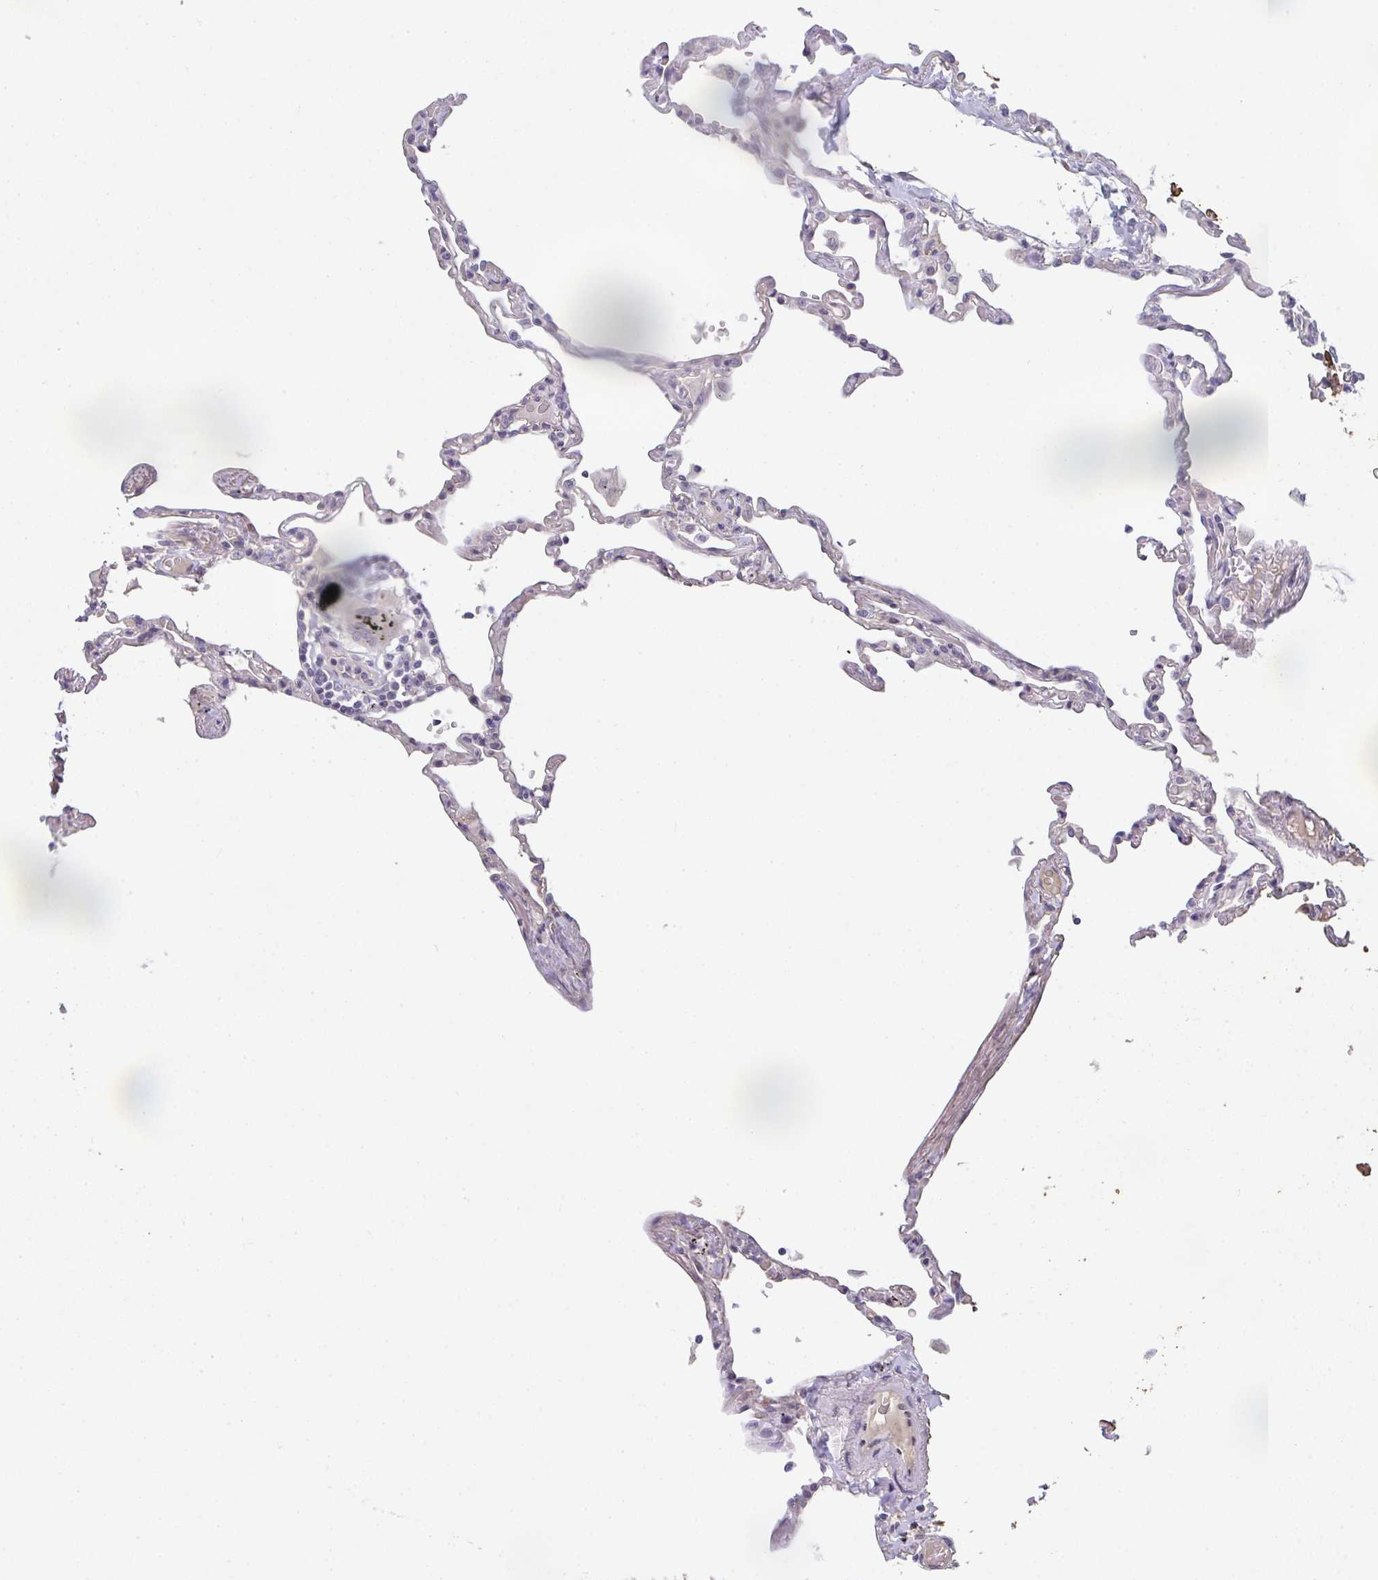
{"staining": {"intensity": "negative", "quantity": "none", "location": "none"}, "tissue": "lung", "cell_type": "Alveolar cells", "image_type": "normal", "snomed": [{"axis": "morphology", "description": "Normal tissue, NOS"}, {"axis": "topography", "description": "Lung"}], "caption": "Alveolar cells are negative for protein expression in normal human lung. The staining is performed using DAB brown chromogen with nuclei counter-stained in using hematoxylin.", "gene": "TNFRSF10A", "patient": {"sex": "female", "age": 67}}